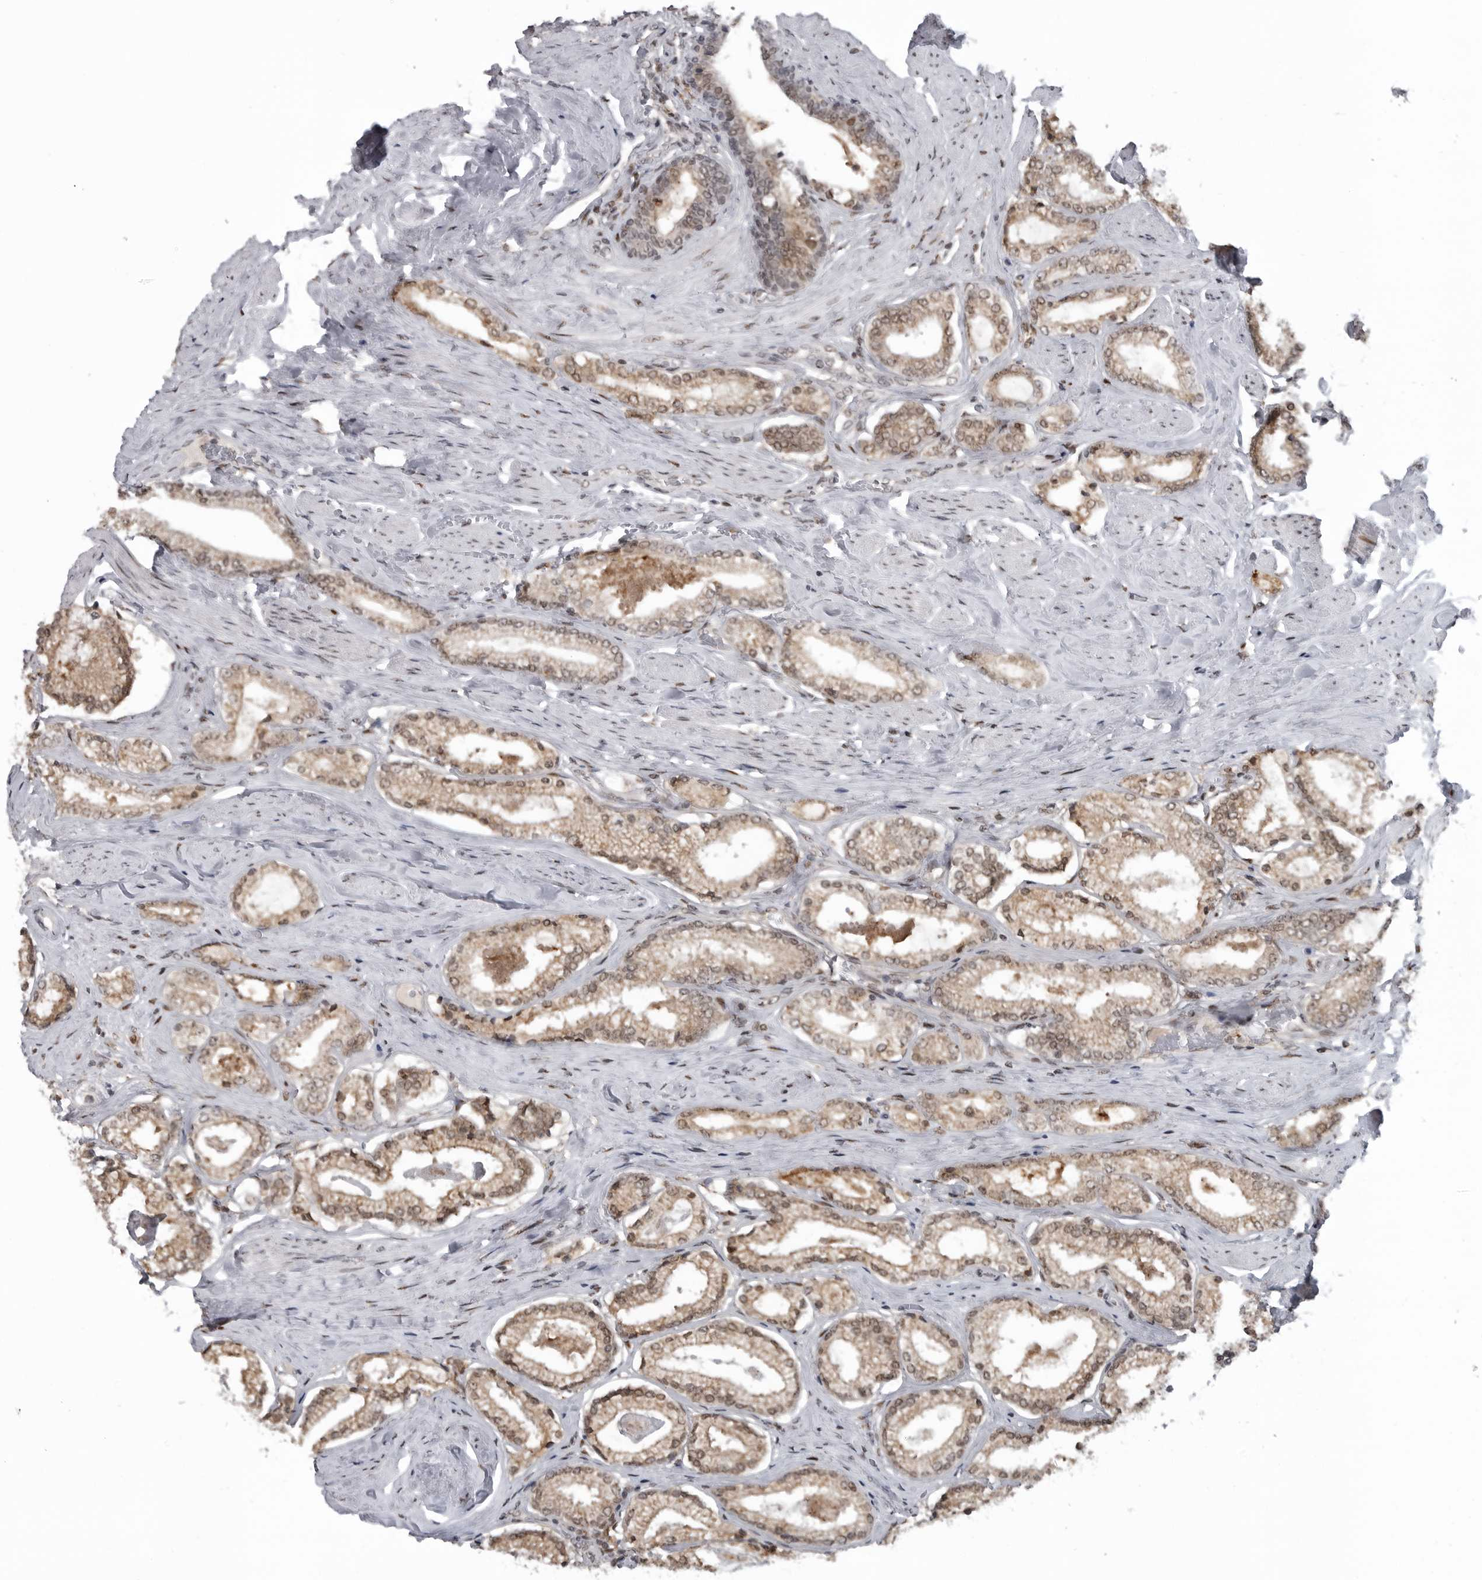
{"staining": {"intensity": "moderate", "quantity": ">75%", "location": "cytoplasmic/membranous,nuclear"}, "tissue": "prostate cancer", "cell_type": "Tumor cells", "image_type": "cancer", "snomed": [{"axis": "morphology", "description": "Adenocarcinoma, Low grade"}, {"axis": "topography", "description": "Prostate"}], "caption": "Moderate cytoplasmic/membranous and nuclear protein expression is seen in about >75% of tumor cells in adenocarcinoma (low-grade) (prostate).", "gene": "C8orf58", "patient": {"sex": "male", "age": 71}}